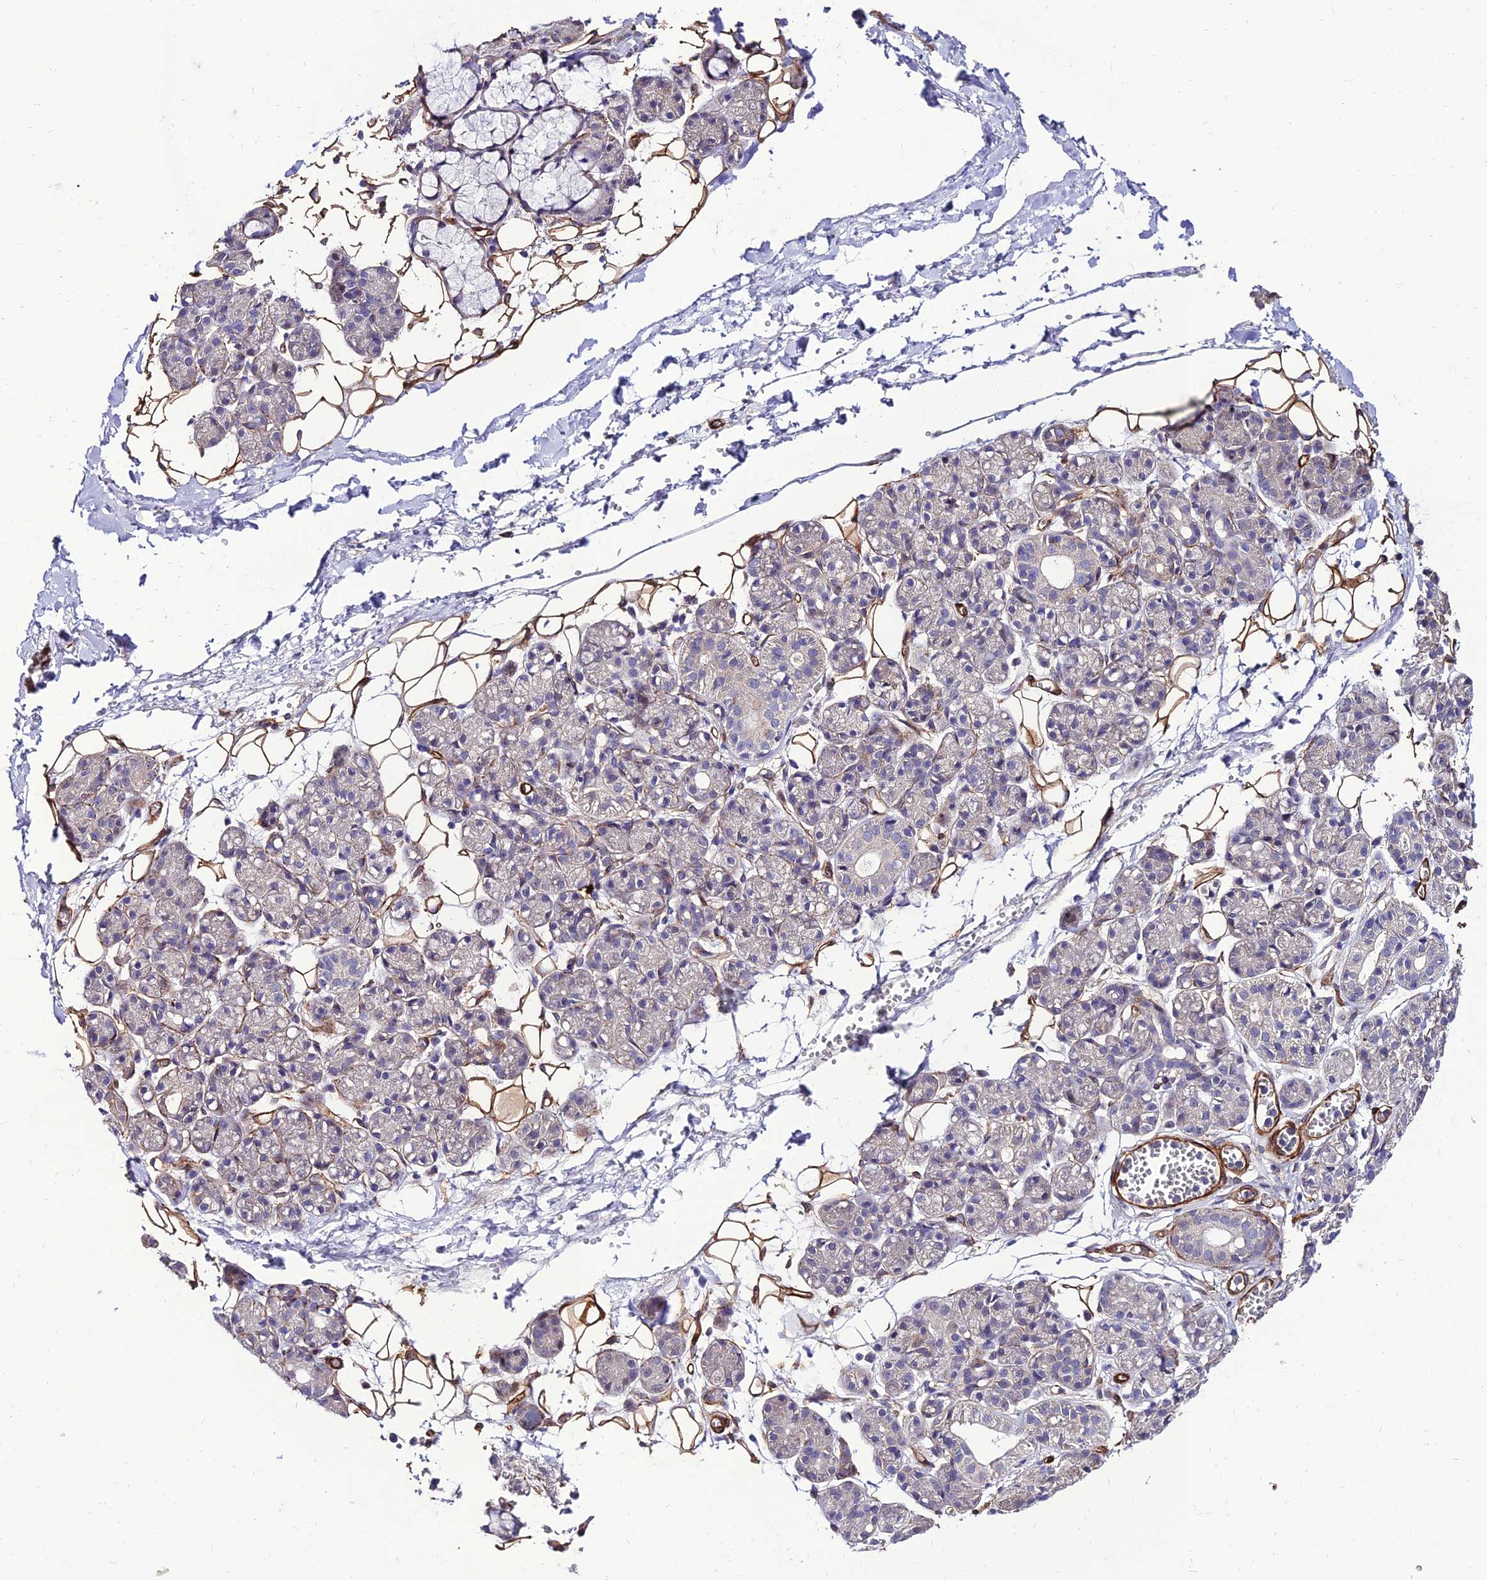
{"staining": {"intensity": "negative", "quantity": "none", "location": "none"}, "tissue": "salivary gland", "cell_type": "Glandular cells", "image_type": "normal", "snomed": [{"axis": "morphology", "description": "Normal tissue, NOS"}, {"axis": "topography", "description": "Salivary gland"}], "caption": "Immunohistochemistry micrograph of unremarkable human salivary gland stained for a protein (brown), which exhibits no staining in glandular cells.", "gene": "ALDH3B2", "patient": {"sex": "male", "age": 63}}